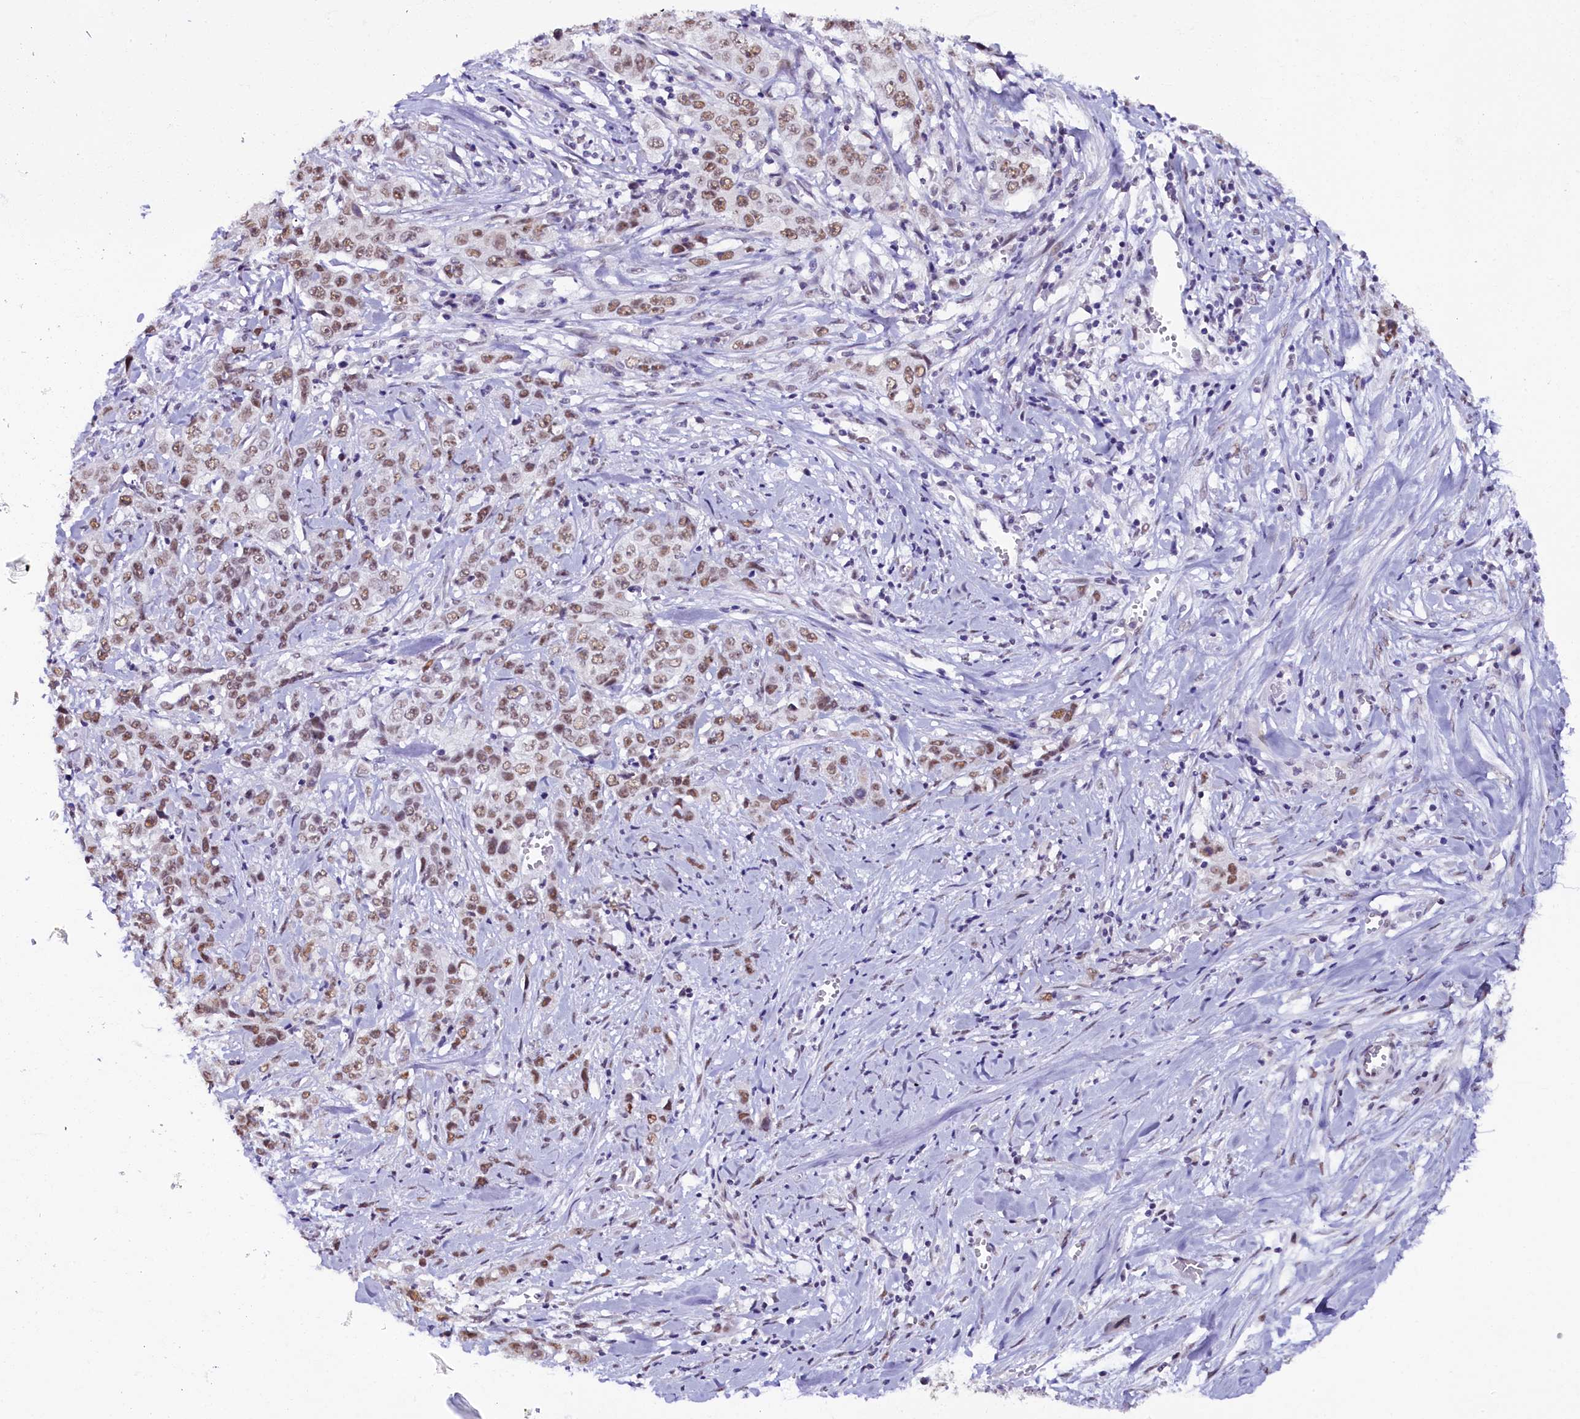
{"staining": {"intensity": "moderate", "quantity": ">75%", "location": "nuclear"}, "tissue": "stomach cancer", "cell_type": "Tumor cells", "image_type": "cancer", "snomed": [{"axis": "morphology", "description": "Adenocarcinoma, NOS"}, {"axis": "topography", "description": "Stomach, upper"}], "caption": "Immunohistochemistry (IHC) micrograph of stomach adenocarcinoma stained for a protein (brown), which demonstrates medium levels of moderate nuclear staining in about >75% of tumor cells.", "gene": "NCBP1", "patient": {"sex": "male", "age": 62}}